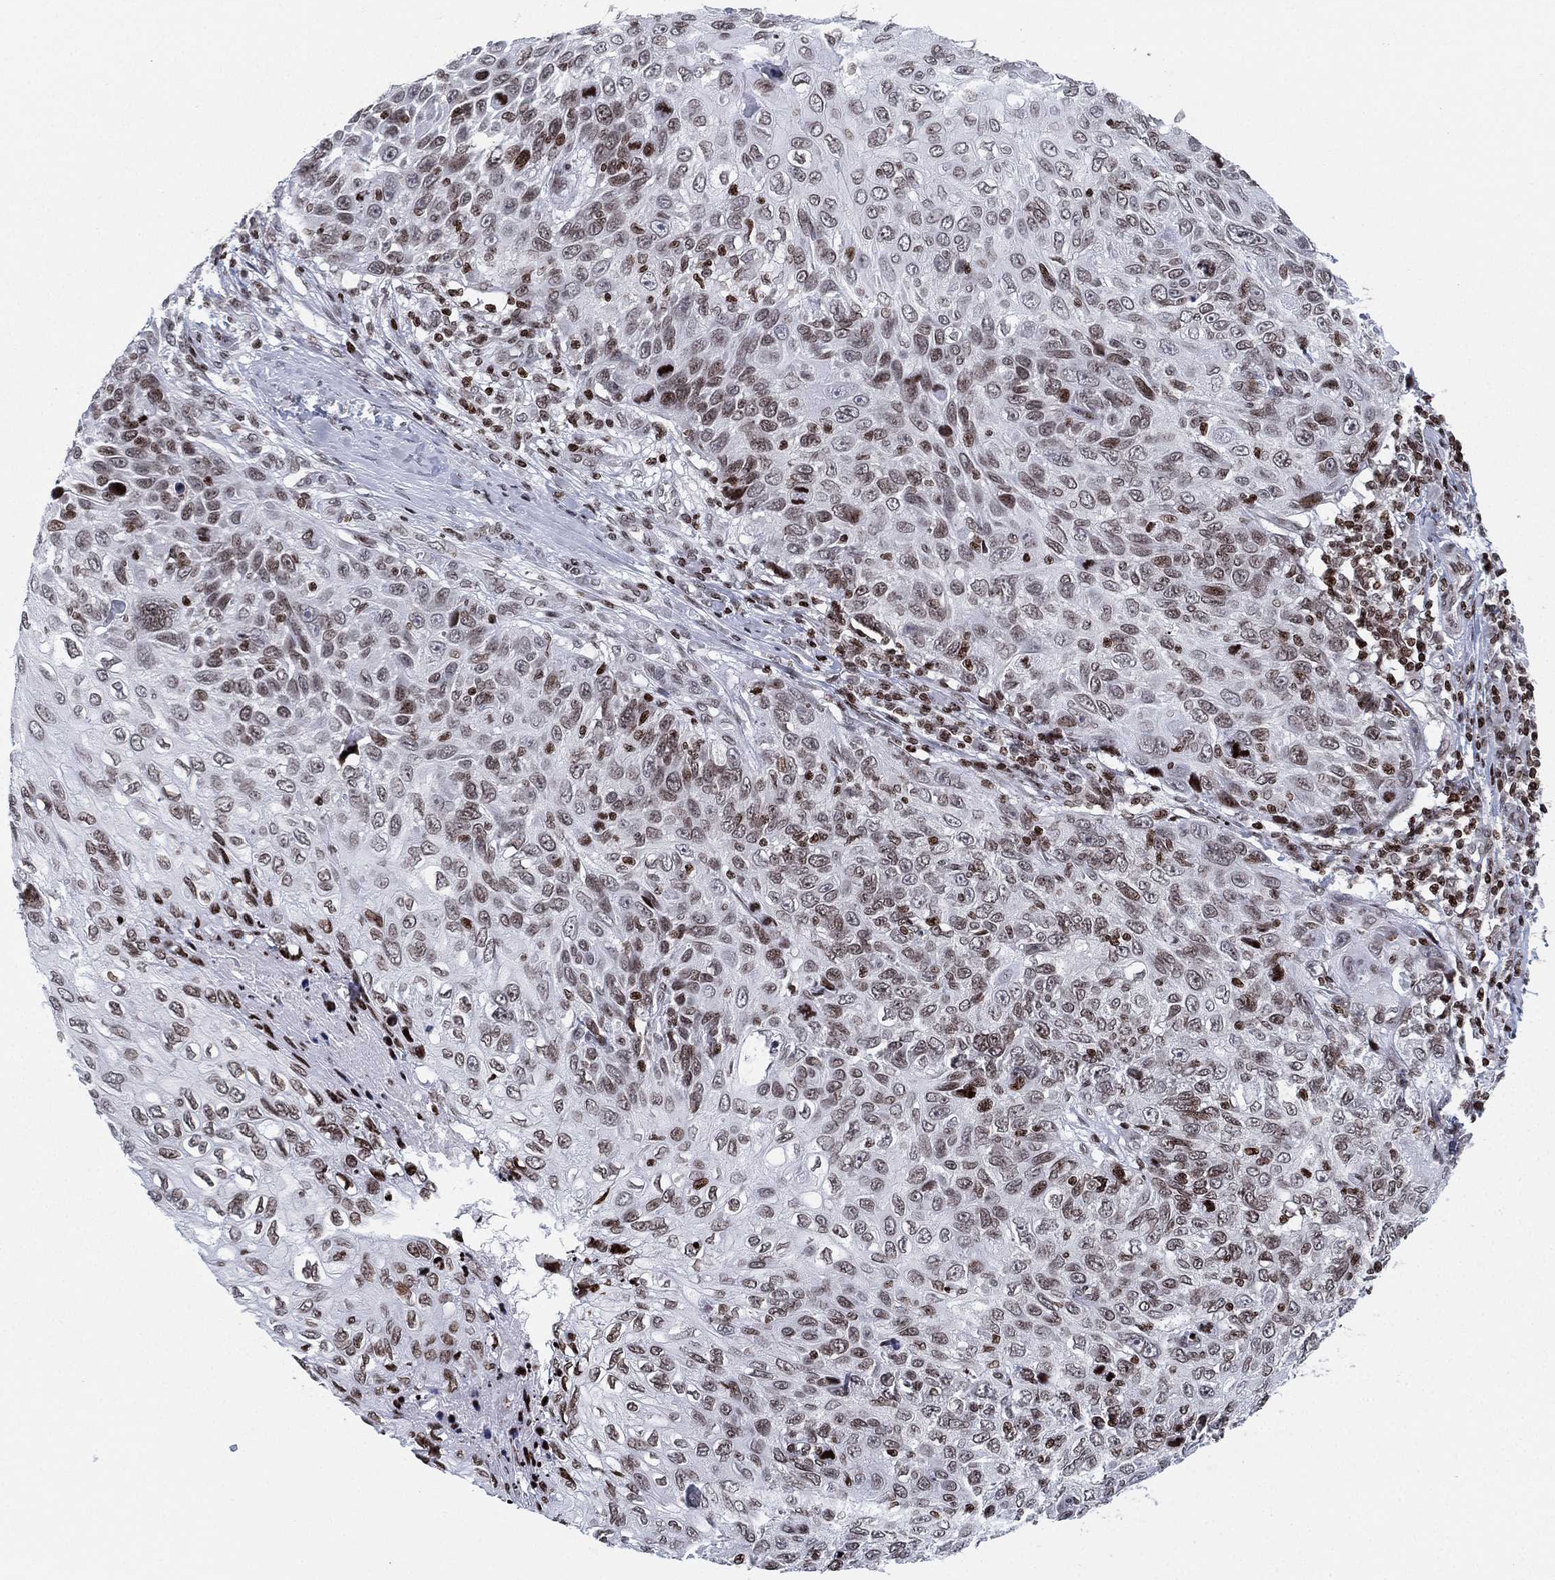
{"staining": {"intensity": "weak", "quantity": "25%-75%", "location": "nuclear"}, "tissue": "skin cancer", "cell_type": "Tumor cells", "image_type": "cancer", "snomed": [{"axis": "morphology", "description": "Squamous cell carcinoma, NOS"}, {"axis": "topography", "description": "Skin"}], "caption": "Immunohistochemistry image of neoplastic tissue: skin cancer stained using IHC reveals low levels of weak protein expression localized specifically in the nuclear of tumor cells, appearing as a nuclear brown color.", "gene": "MFSD14A", "patient": {"sex": "male", "age": 92}}